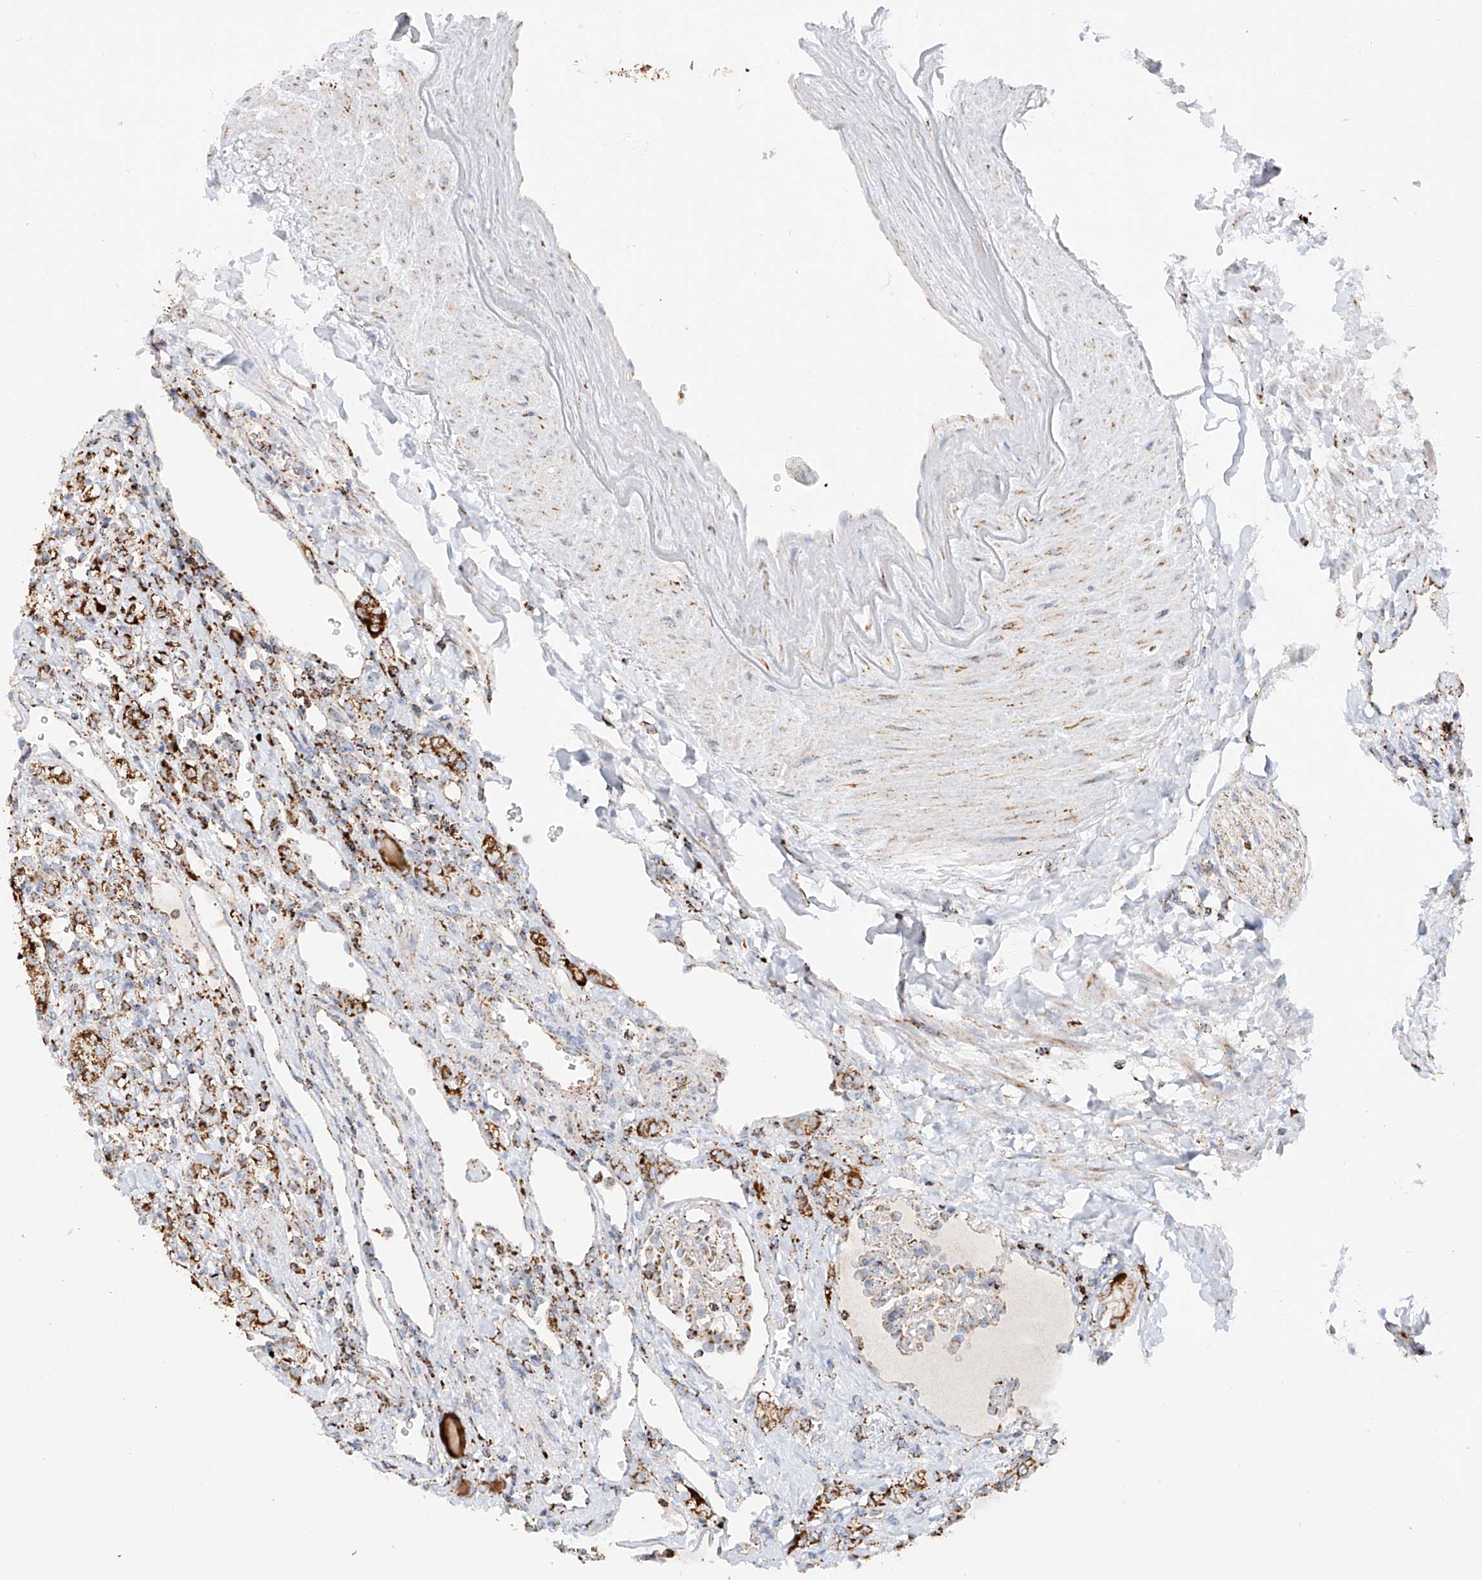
{"staining": {"intensity": "strong", "quantity": ">75%", "location": "cytoplasmic/membranous"}, "tissue": "renal cancer", "cell_type": "Tumor cells", "image_type": "cancer", "snomed": [{"axis": "morphology", "description": "Adenocarcinoma, NOS"}, {"axis": "topography", "description": "Kidney"}], "caption": "Tumor cells demonstrate strong cytoplasmic/membranous positivity in about >75% of cells in renal cancer (adenocarcinoma).", "gene": "TTC27", "patient": {"sex": "male", "age": 77}}